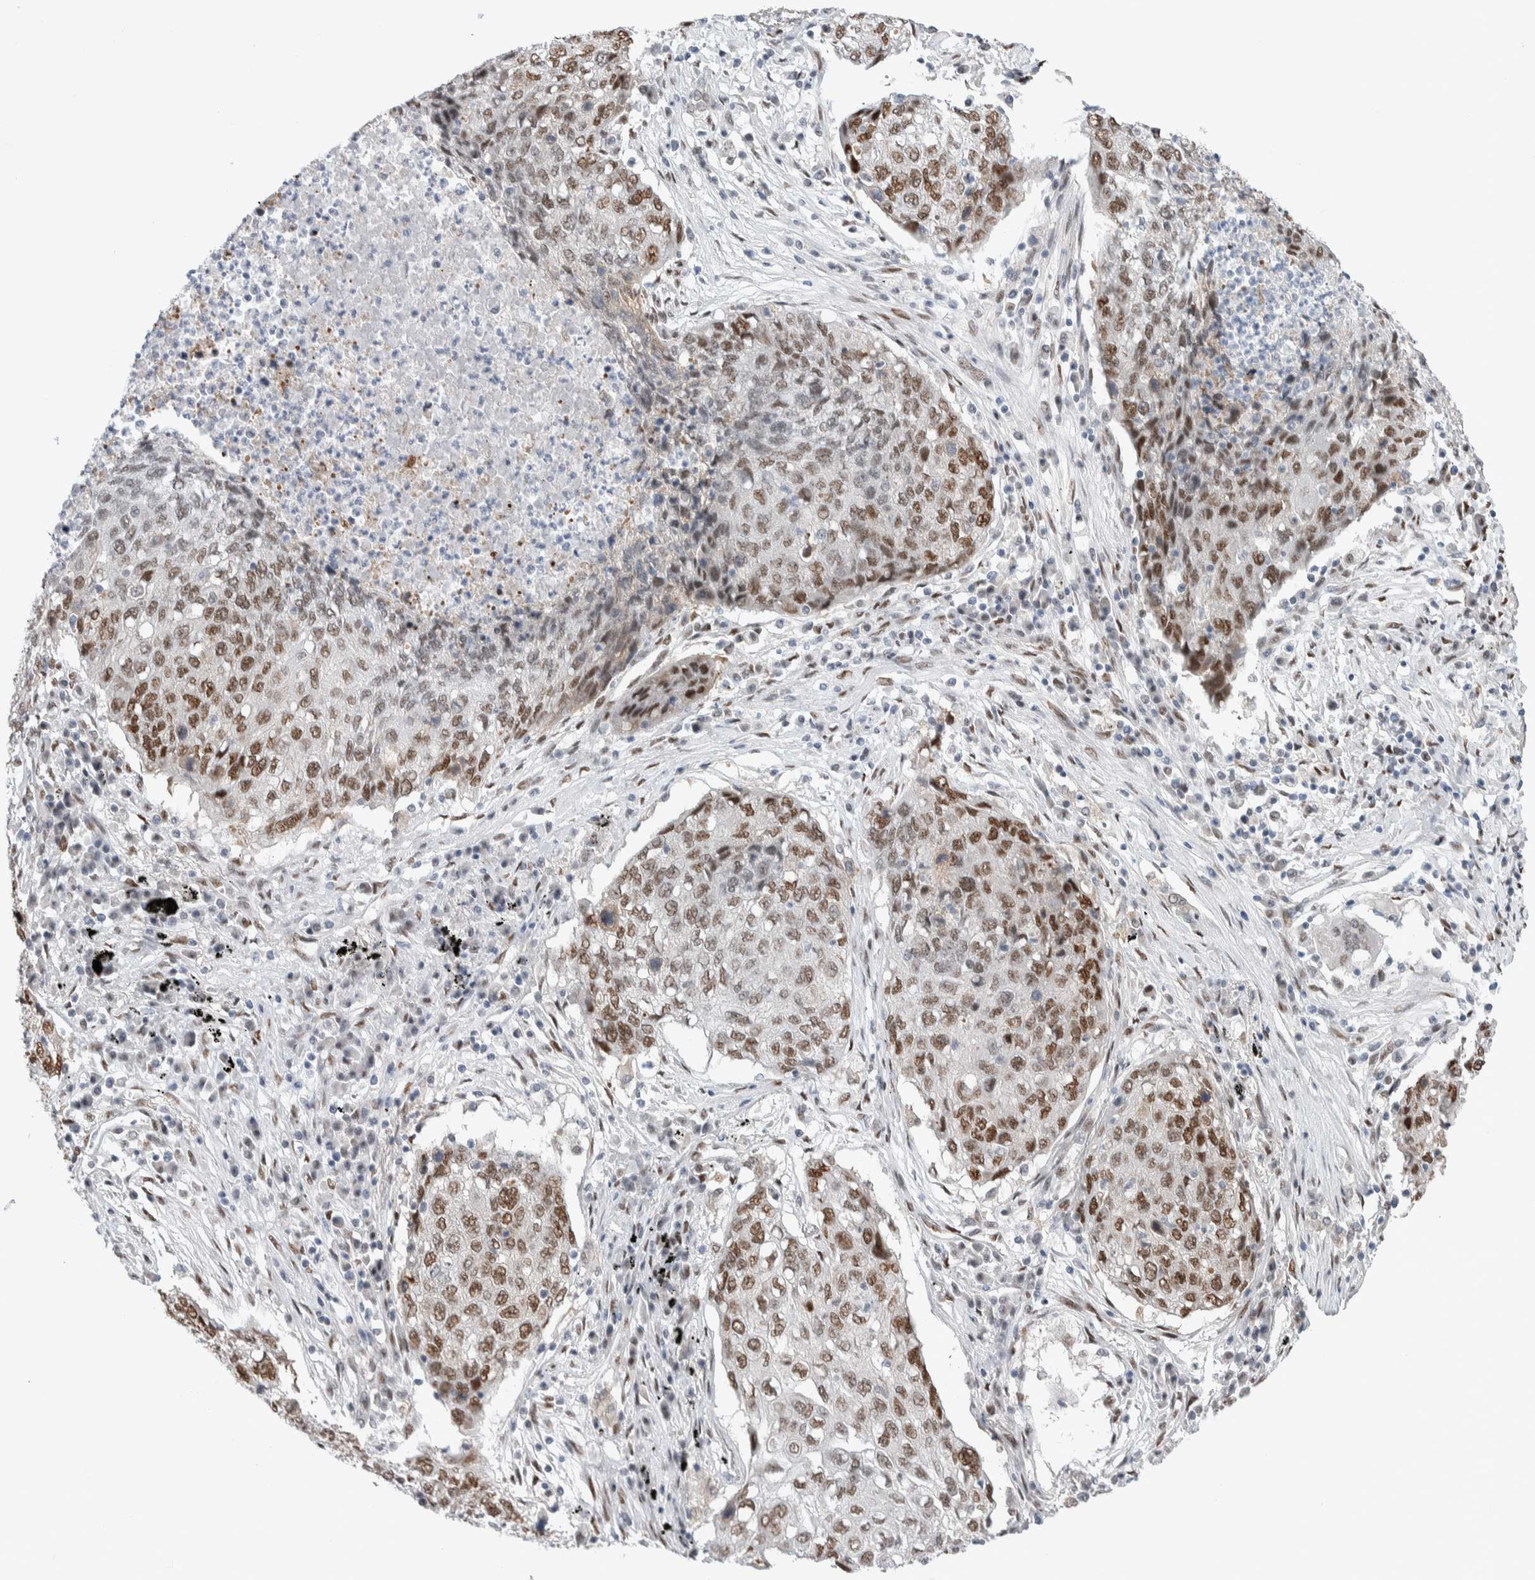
{"staining": {"intensity": "moderate", "quantity": ">75%", "location": "nuclear"}, "tissue": "lung cancer", "cell_type": "Tumor cells", "image_type": "cancer", "snomed": [{"axis": "morphology", "description": "Squamous cell carcinoma, NOS"}, {"axis": "topography", "description": "Lung"}], "caption": "A high-resolution micrograph shows IHC staining of lung cancer, which demonstrates moderate nuclear expression in approximately >75% of tumor cells. The protein of interest is shown in brown color, while the nuclei are stained blue.", "gene": "PRMT1", "patient": {"sex": "female", "age": 63}}